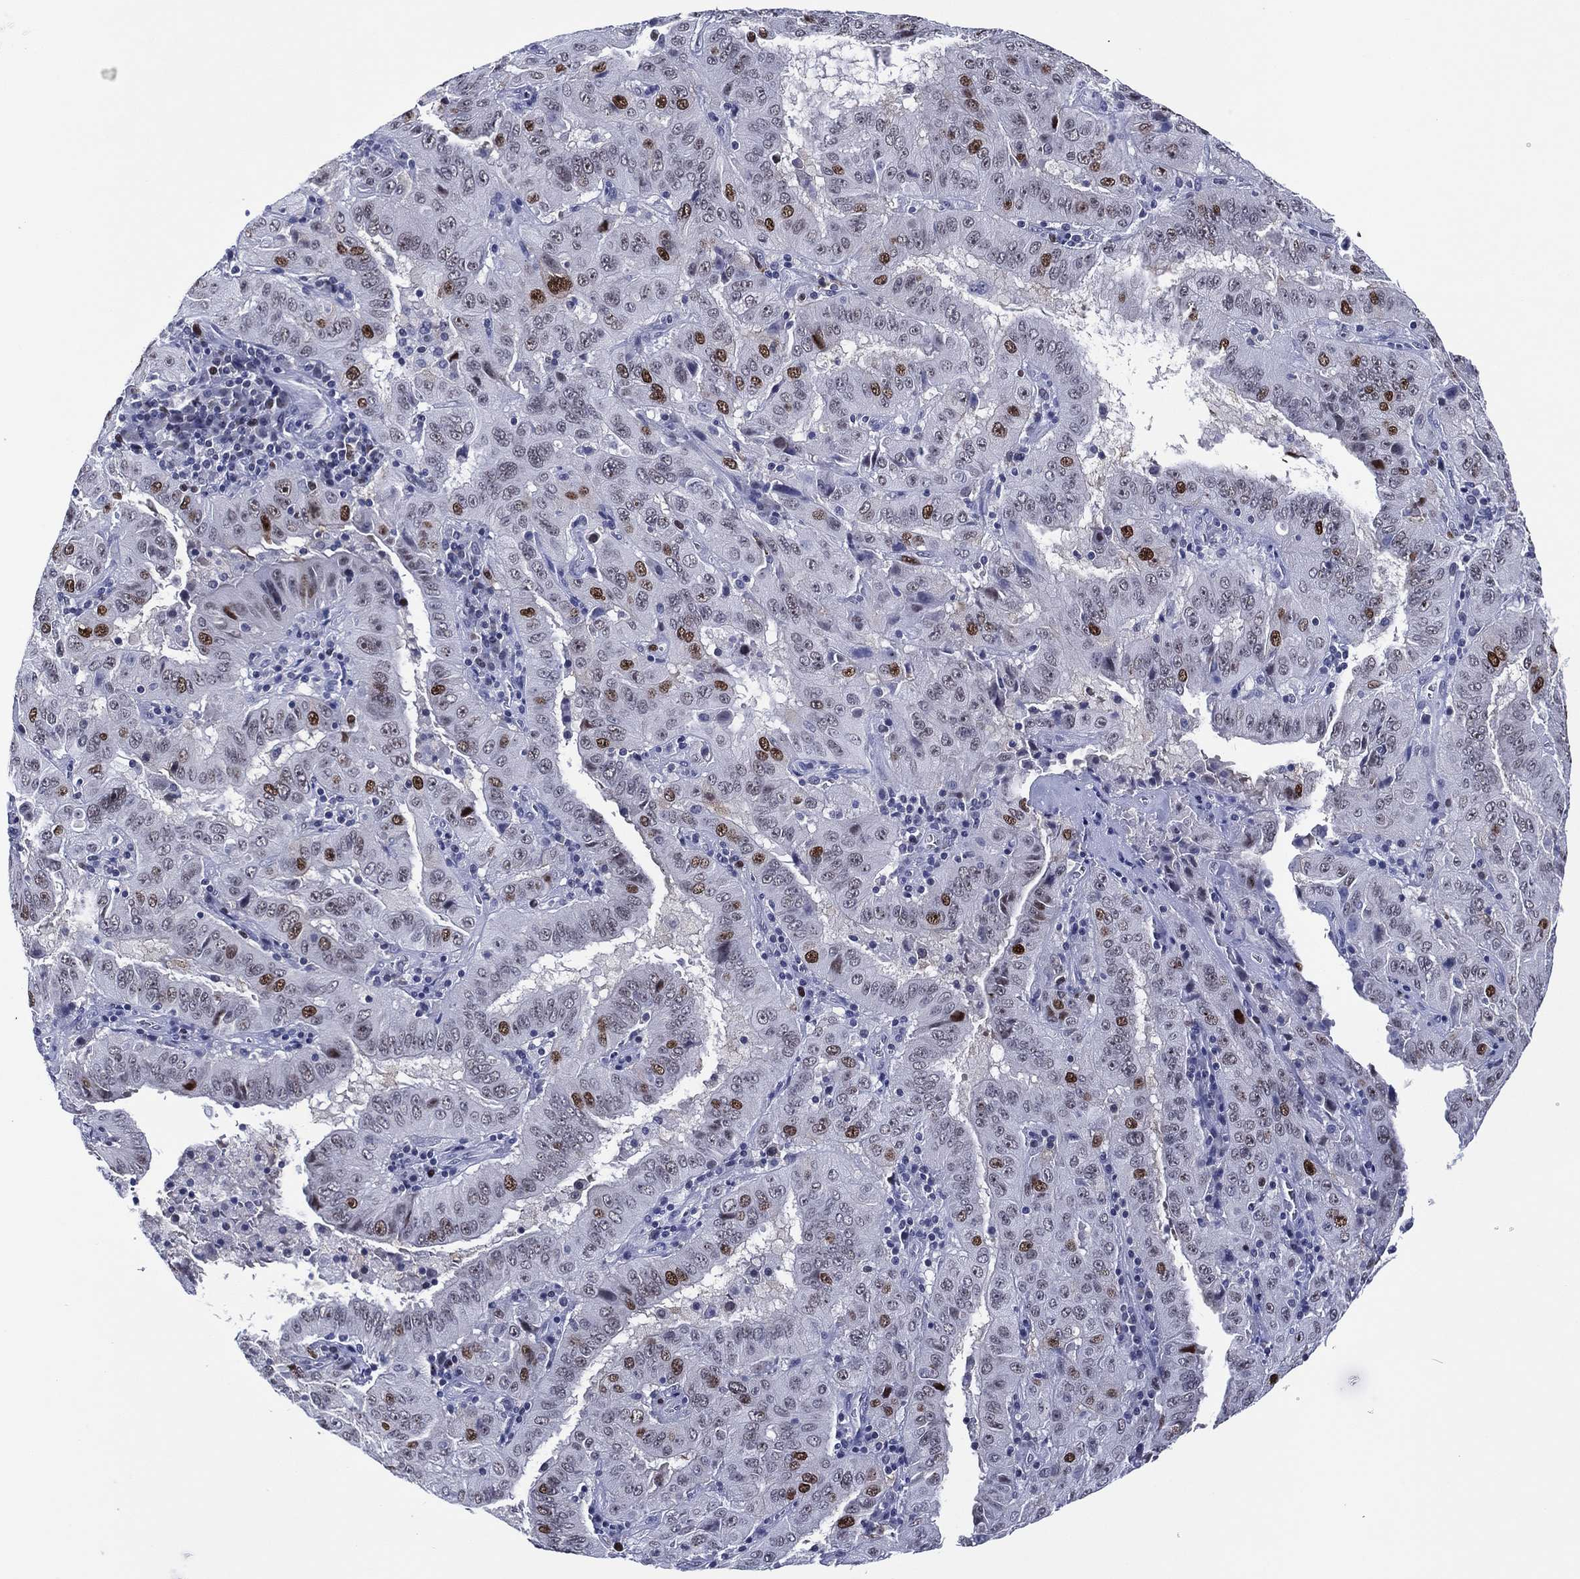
{"staining": {"intensity": "strong", "quantity": "<25%", "location": "nuclear"}, "tissue": "pancreatic cancer", "cell_type": "Tumor cells", "image_type": "cancer", "snomed": [{"axis": "morphology", "description": "Adenocarcinoma, NOS"}, {"axis": "topography", "description": "Pancreas"}], "caption": "This histopathology image demonstrates adenocarcinoma (pancreatic) stained with immunohistochemistry (IHC) to label a protein in brown. The nuclear of tumor cells show strong positivity for the protein. Nuclei are counter-stained blue.", "gene": "GATA6", "patient": {"sex": "male", "age": 63}}